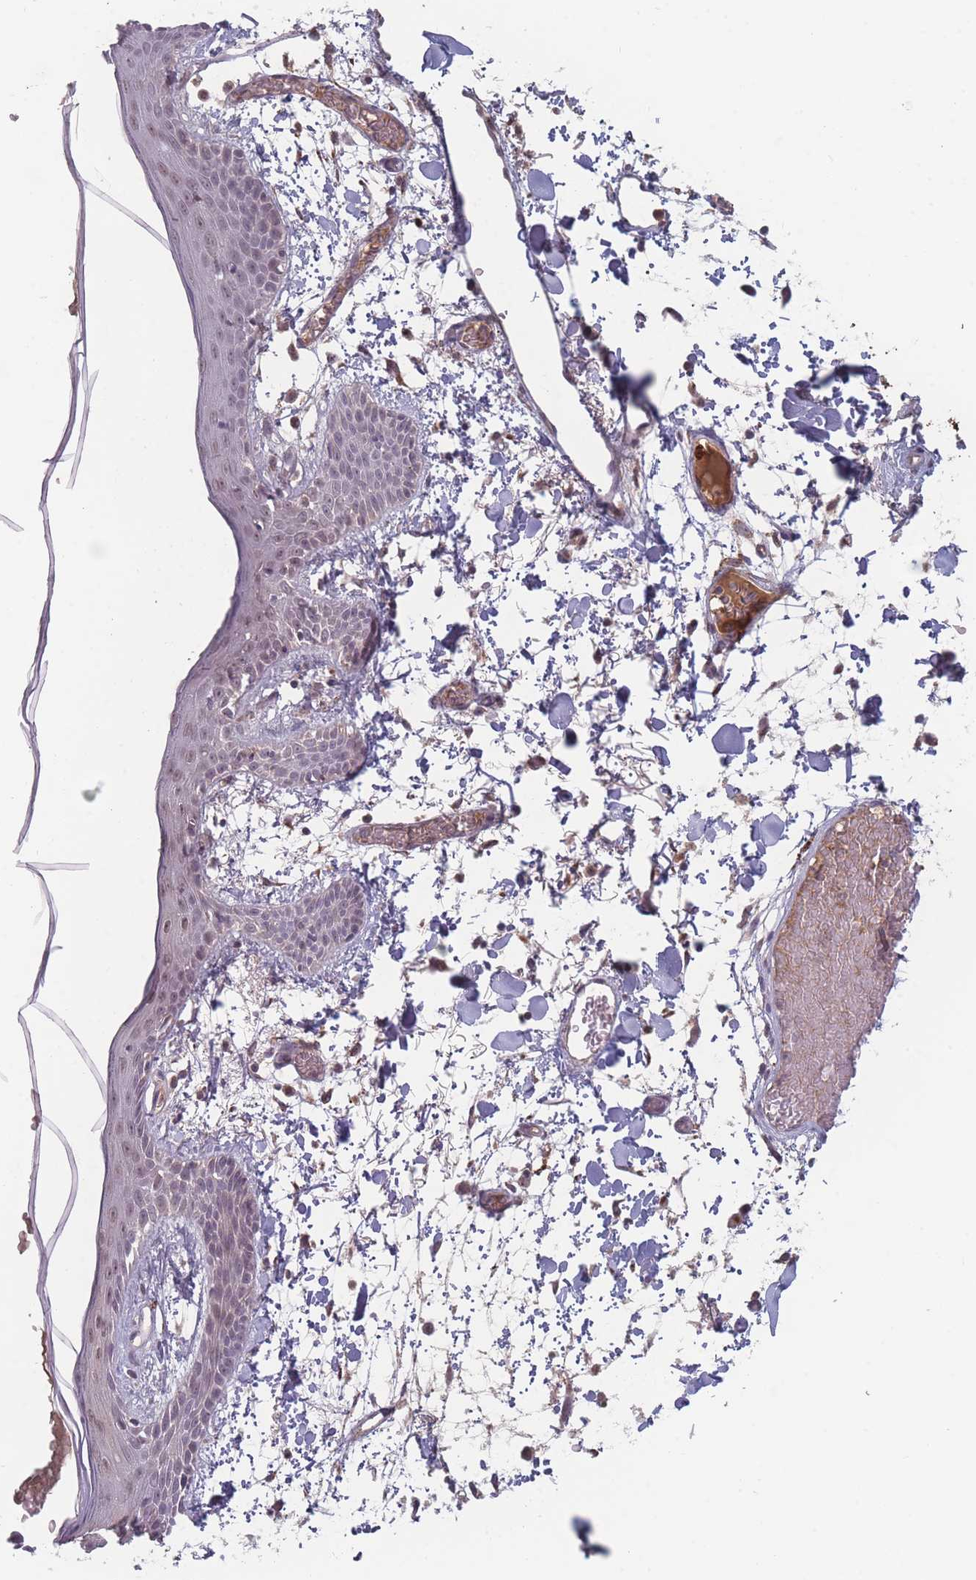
{"staining": {"intensity": "weak", "quantity": "<25%", "location": "cytoplasmic/membranous"}, "tissue": "skin", "cell_type": "Fibroblasts", "image_type": "normal", "snomed": [{"axis": "morphology", "description": "Normal tissue, NOS"}, {"axis": "topography", "description": "Skin"}], "caption": "Human skin stained for a protein using IHC demonstrates no staining in fibroblasts.", "gene": "TMEM232", "patient": {"sex": "male", "age": 79}}